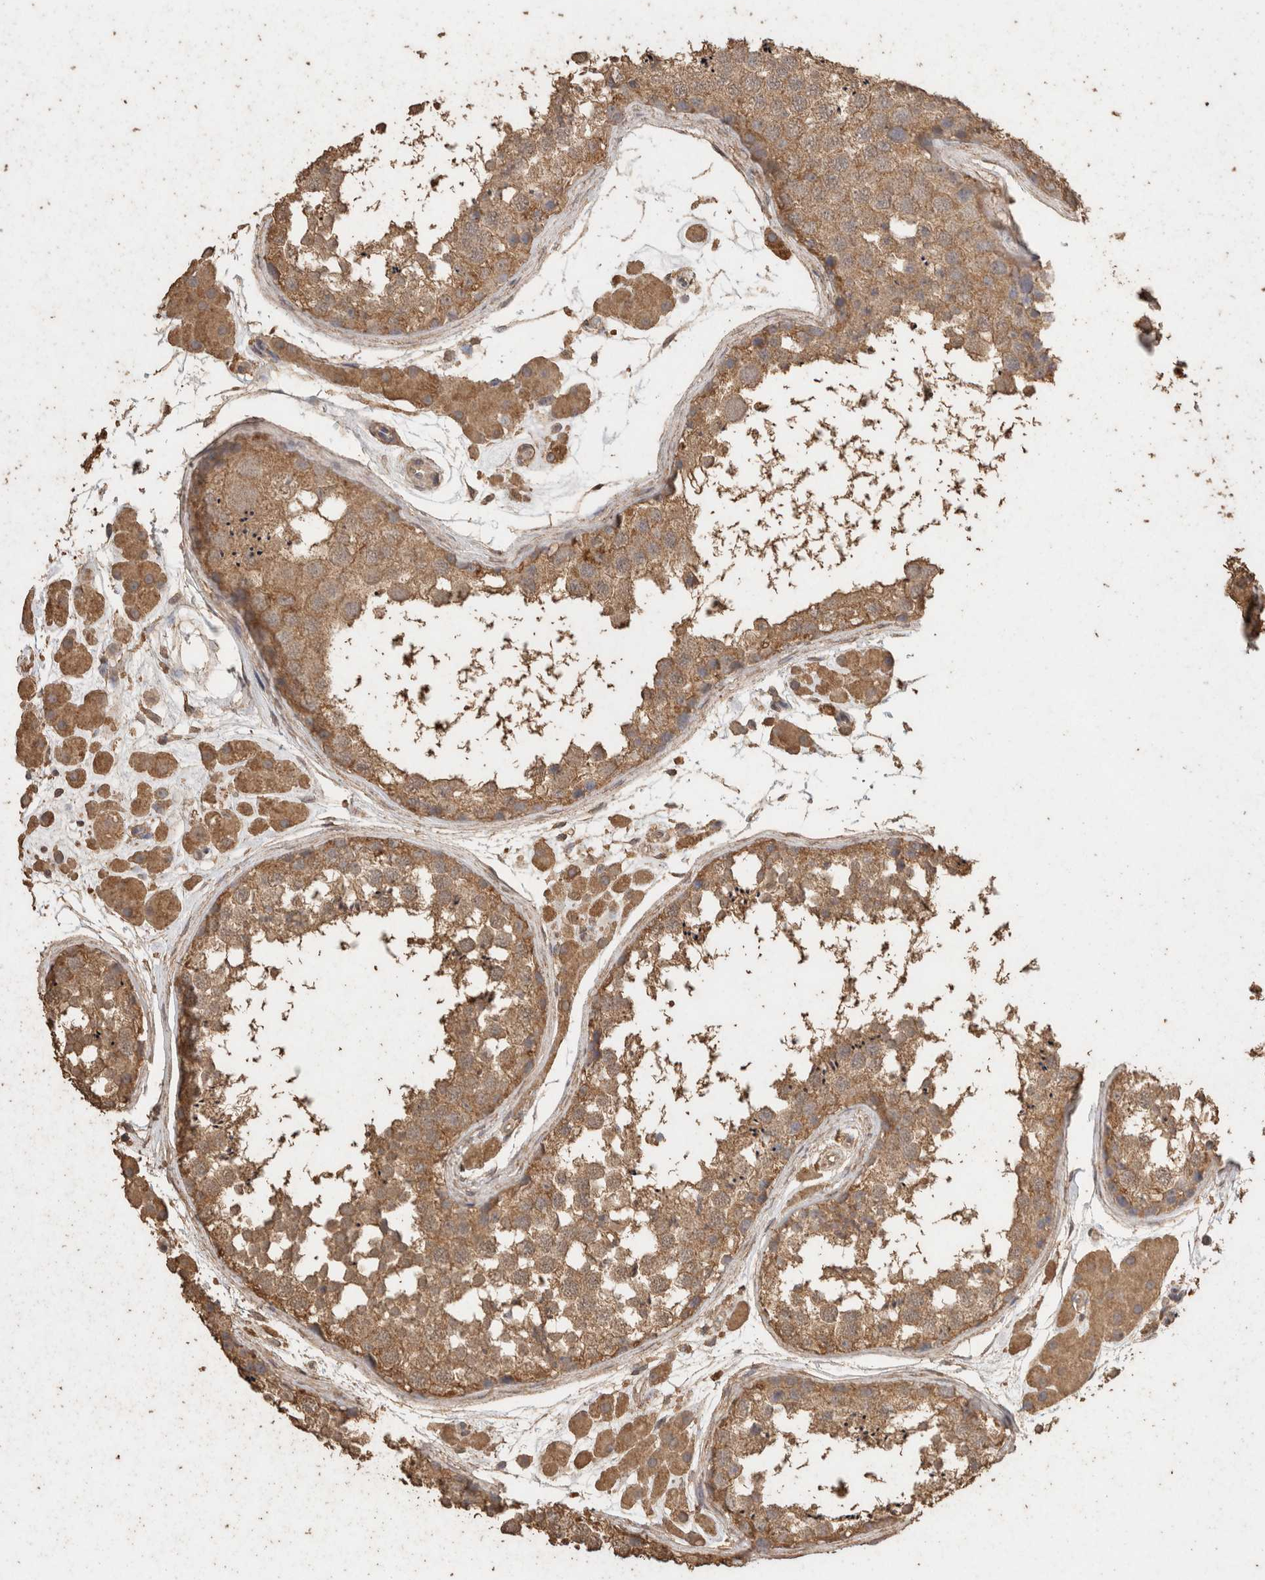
{"staining": {"intensity": "moderate", "quantity": ">75%", "location": "cytoplasmic/membranous"}, "tissue": "testis", "cell_type": "Cells in seminiferous ducts", "image_type": "normal", "snomed": [{"axis": "morphology", "description": "Normal tissue, NOS"}, {"axis": "topography", "description": "Testis"}], "caption": "This photomicrograph exhibits immunohistochemistry staining of normal testis, with medium moderate cytoplasmic/membranous staining in approximately >75% of cells in seminiferous ducts.", "gene": "CX3CL1", "patient": {"sex": "male", "age": 56}}